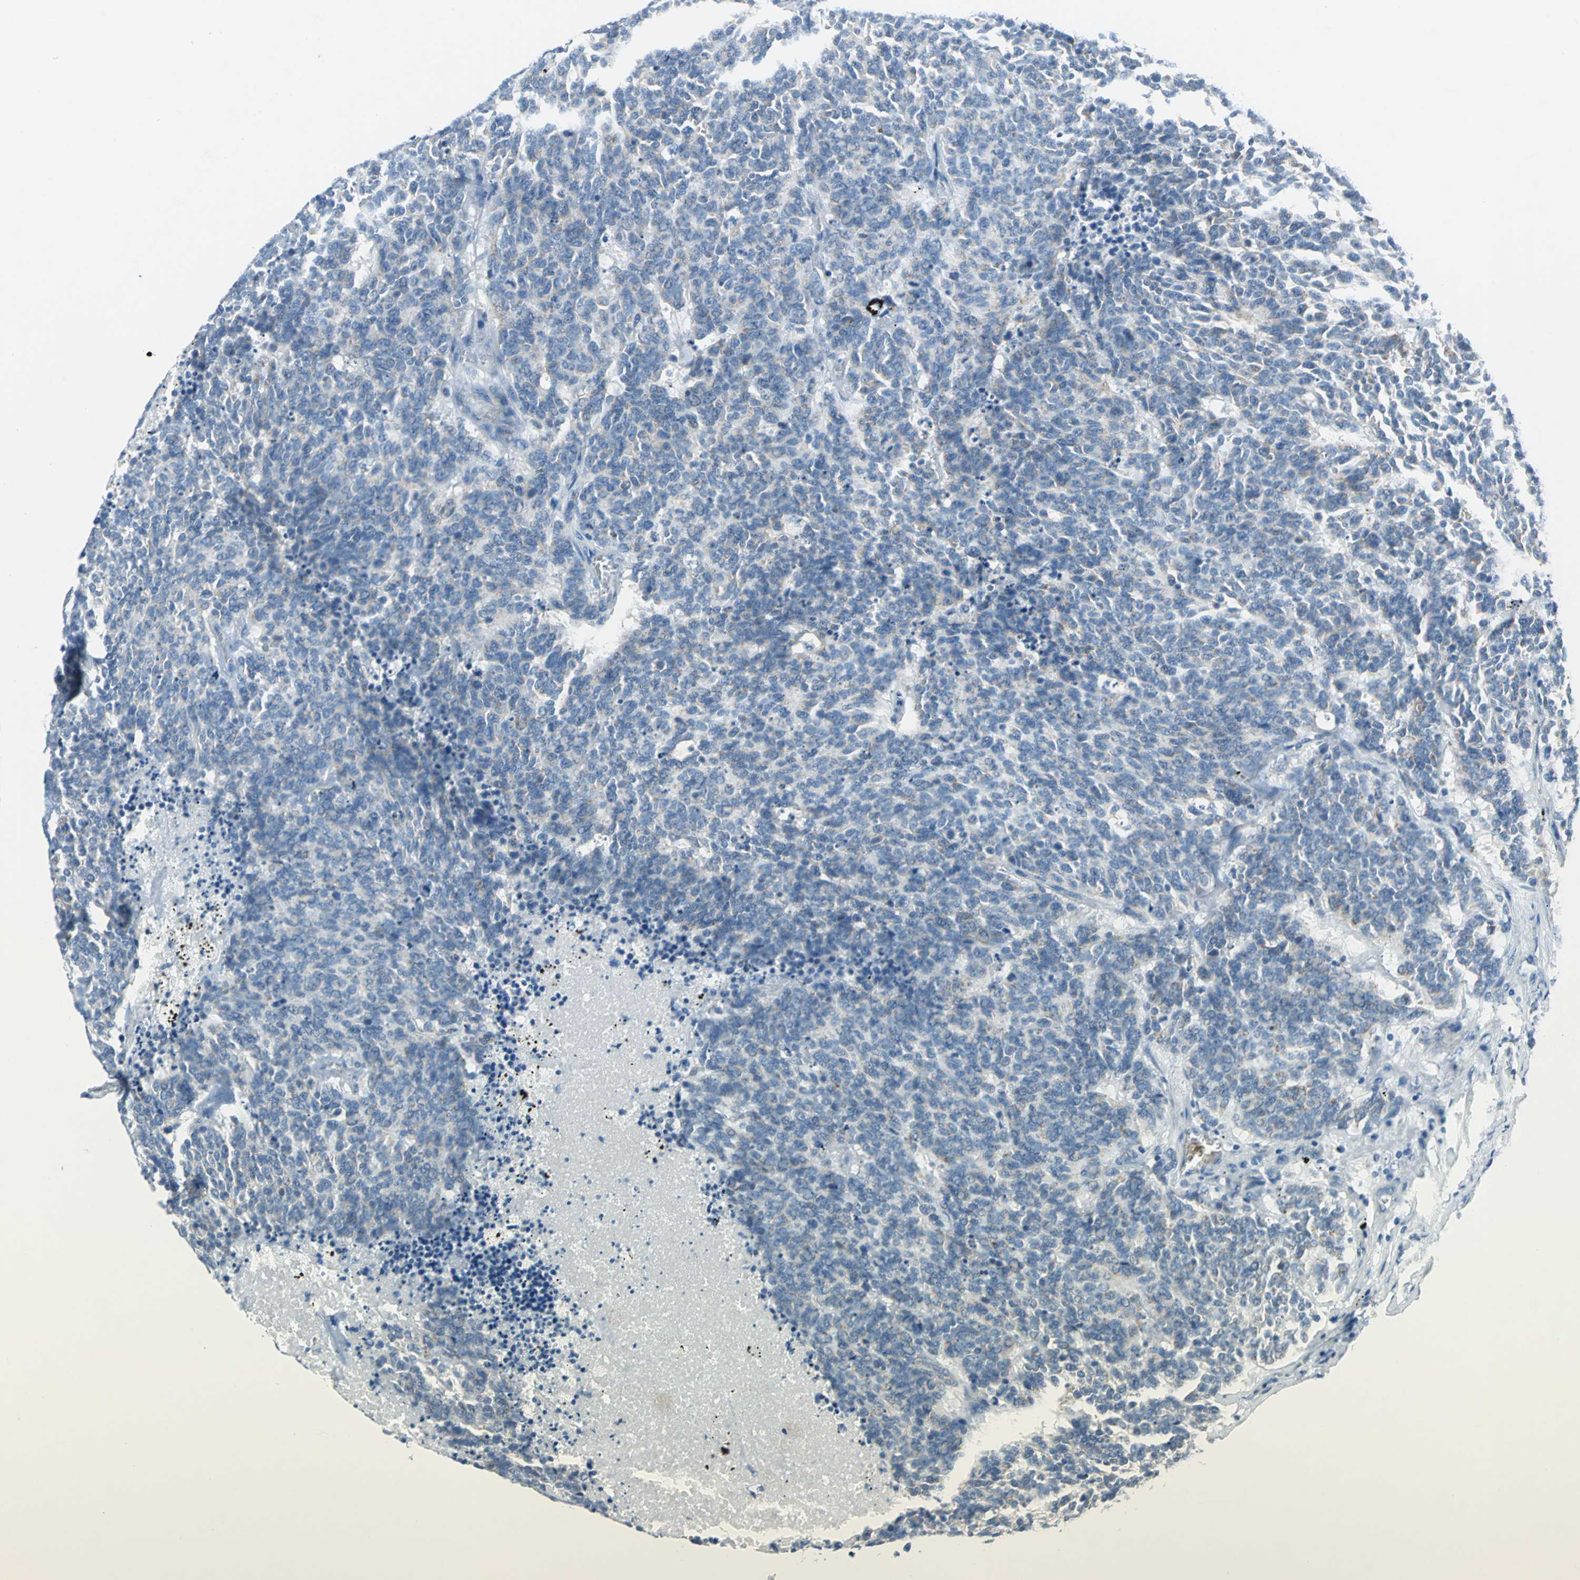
{"staining": {"intensity": "negative", "quantity": "none", "location": "none"}, "tissue": "lung cancer", "cell_type": "Tumor cells", "image_type": "cancer", "snomed": [{"axis": "morphology", "description": "Neoplasm, malignant, NOS"}, {"axis": "topography", "description": "Lung"}], "caption": "This micrograph is of malignant neoplasm (lung) stained with immunohistochemistry to label a protein in brown with the nuclei are counter-stained blue. There is no expression in tumor cells. (Brightfield microscopy of DAB immunohistochemistry at high magnification).", "gene": "MUC4", "patient": {"sex": "female", "age": 58}}